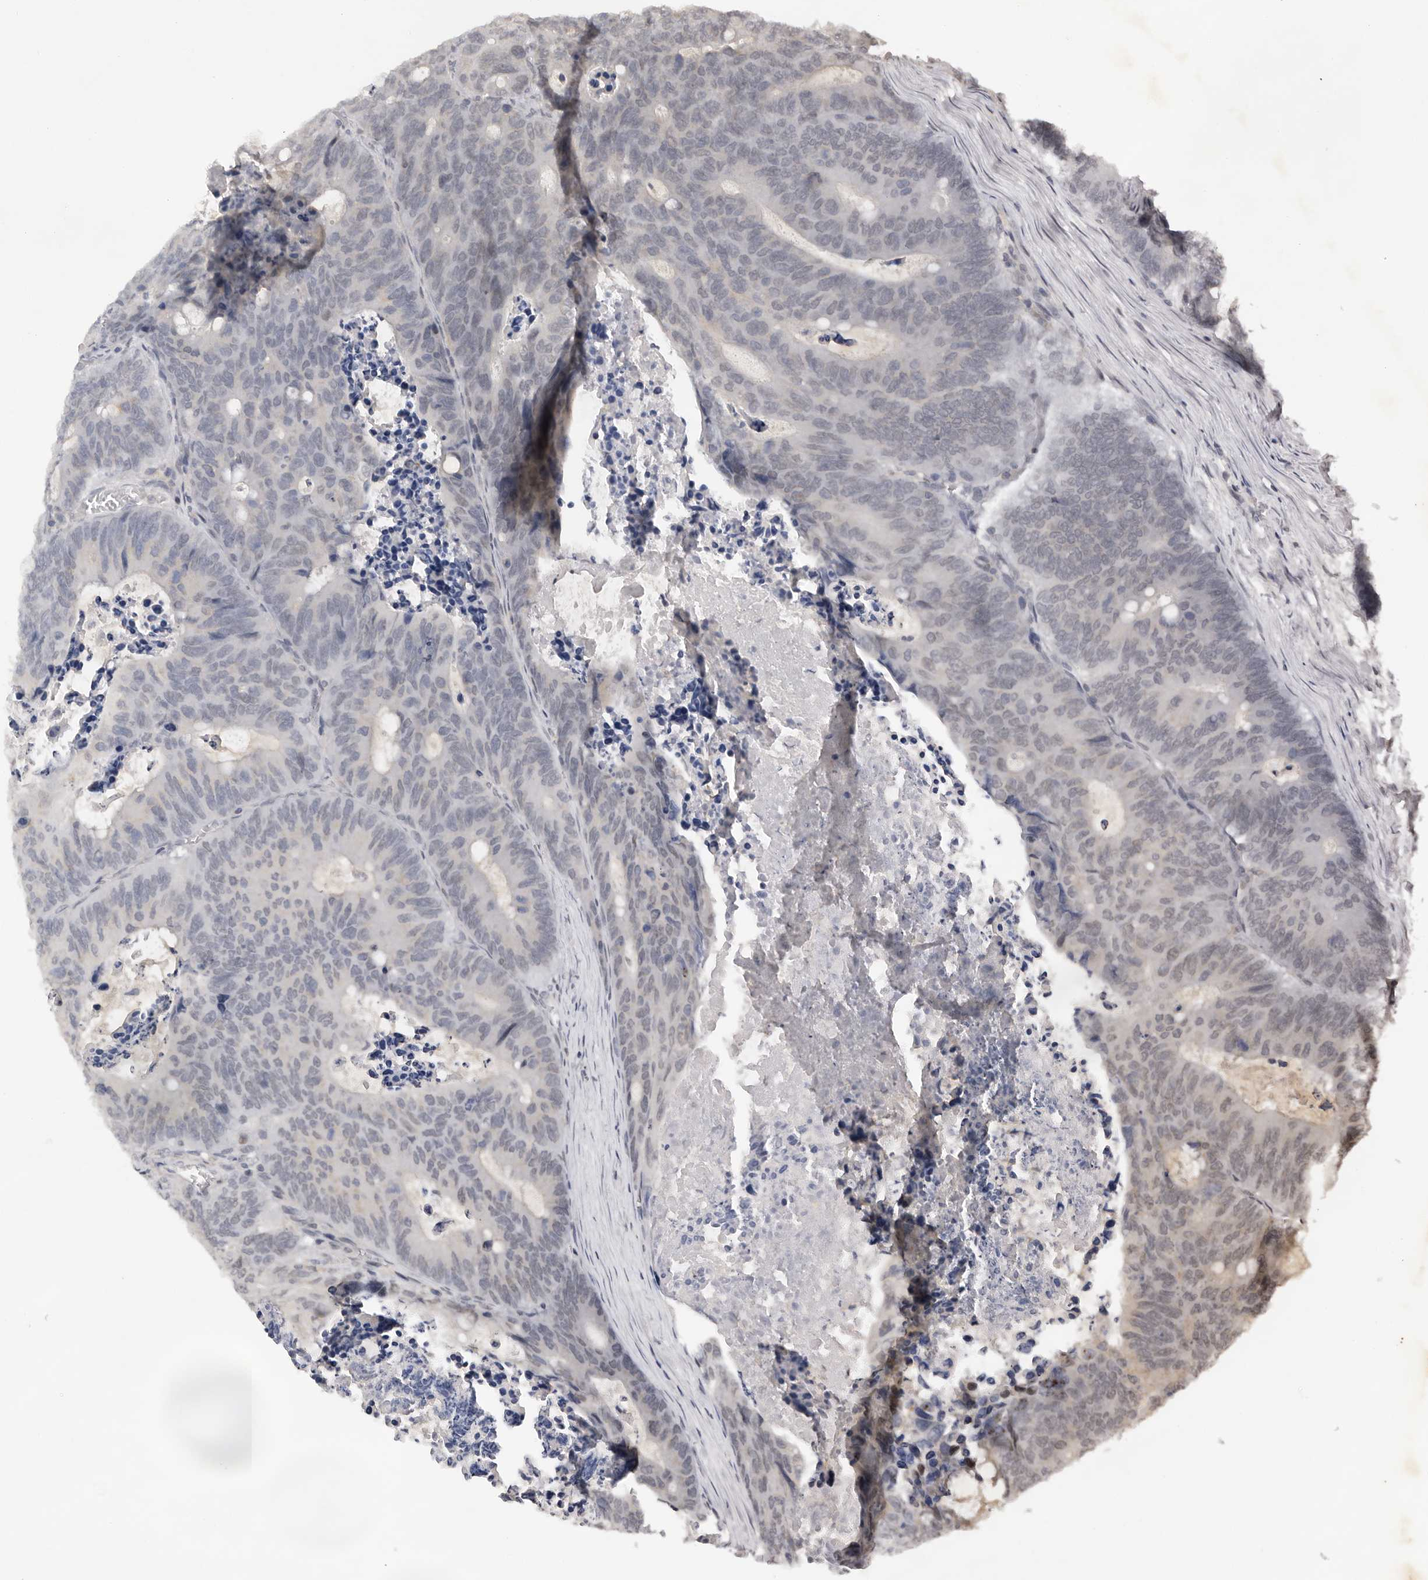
{"staining": {"intensity": "negative", "quantity": "none", "location": "none"}, "tissue": "colorectal cancer", "cell_type": "Tumor cells", "image_type": "cancer", "snomed": [{"axis": "morphology", "description": "Adenocarcinoma, NOS"}, {"axis": "topography", "description": "Colon"}], "caption": "High magnification brightfield microscopy of adenocarcinoma (colorectal) stained with DAB (3,3'-diaminobenzidine) (brown) and counterstained with hematoxylin (blue): tumor cells show no significant expression.", "gene": "KIF2B", "patient": {"sex": "male", "age": 87}}